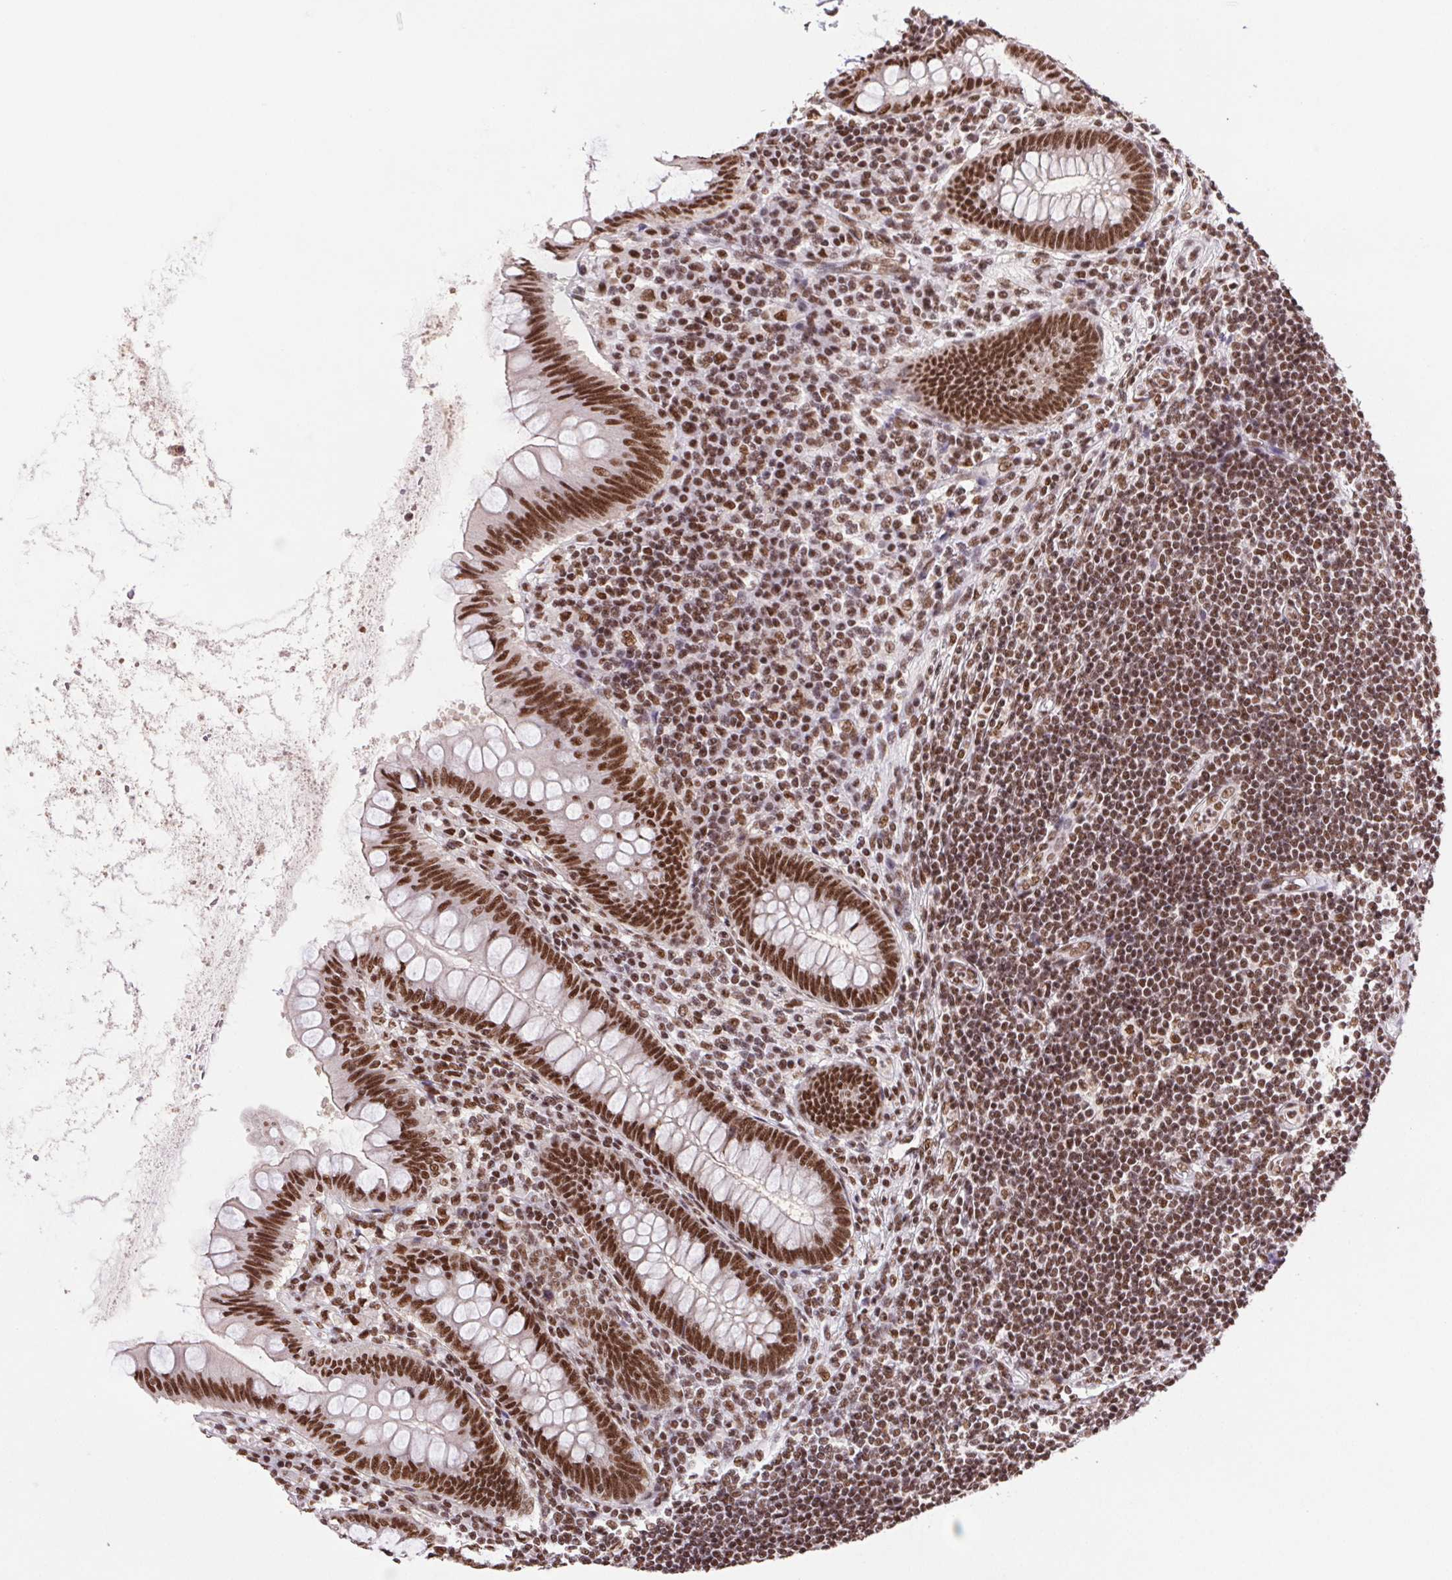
{"staining": {"intensity": "strong", "quantity": ">75%", "location": "nuclear"}, "tissue": "appendix", "cell_type": "Glandular cells", "image_type": "normal", "snomed": [{"axis": "morphology", "description": "Normal tissue, NOS"}, {"axis": "topography", "description": "Appendix"}], "caption": "Strong nuclear expression for a protein is seen in approximately >75% of glandular cells of unremarkable appendix using immunohistochemistry.", "gene": "ZNF207", "patient": {"sex": "female", "age": 57}}